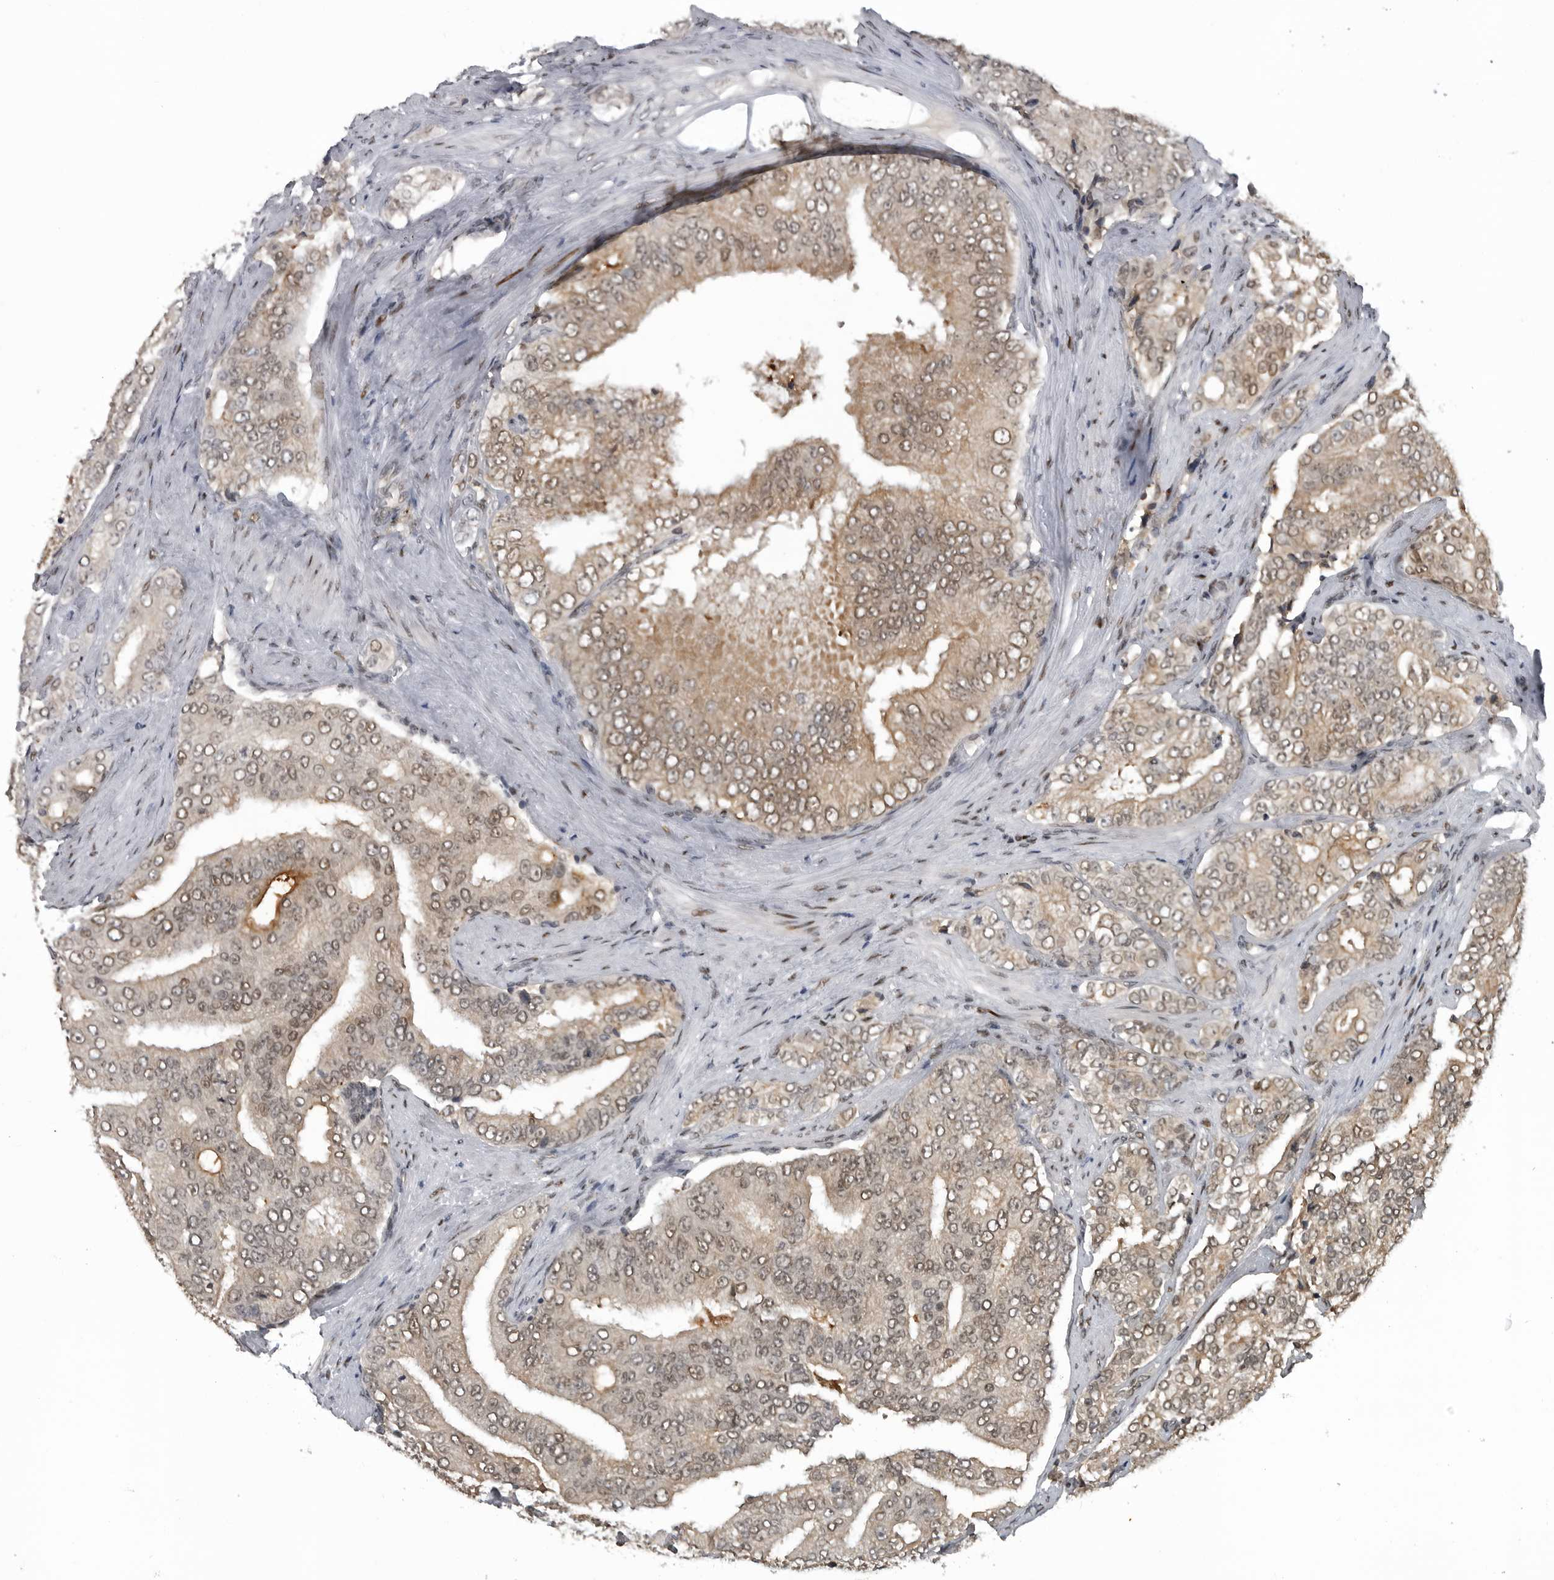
{"staining": {"intensity": "weak", "quantity": "25%-75%", "location": "cytoplasmic/membranous,nuclear"}, "tissue": "prostate cancer", "cell_type": "Tumor cells", "image_type": "cancer", "snomed": [{"axis": "morphology", "description": "Adenocarcinoma, High grade"}, {"axis": "topography", "description": "Prostate"}], "caption": "Weak cytoplasmic/membranous and nuclear staining is present in about 25%-75% of tumor cells in high-grade adenocarcinoma (prostate).", "gene": "C8orf58", "patient": {"sex": "male", "age": 58}}